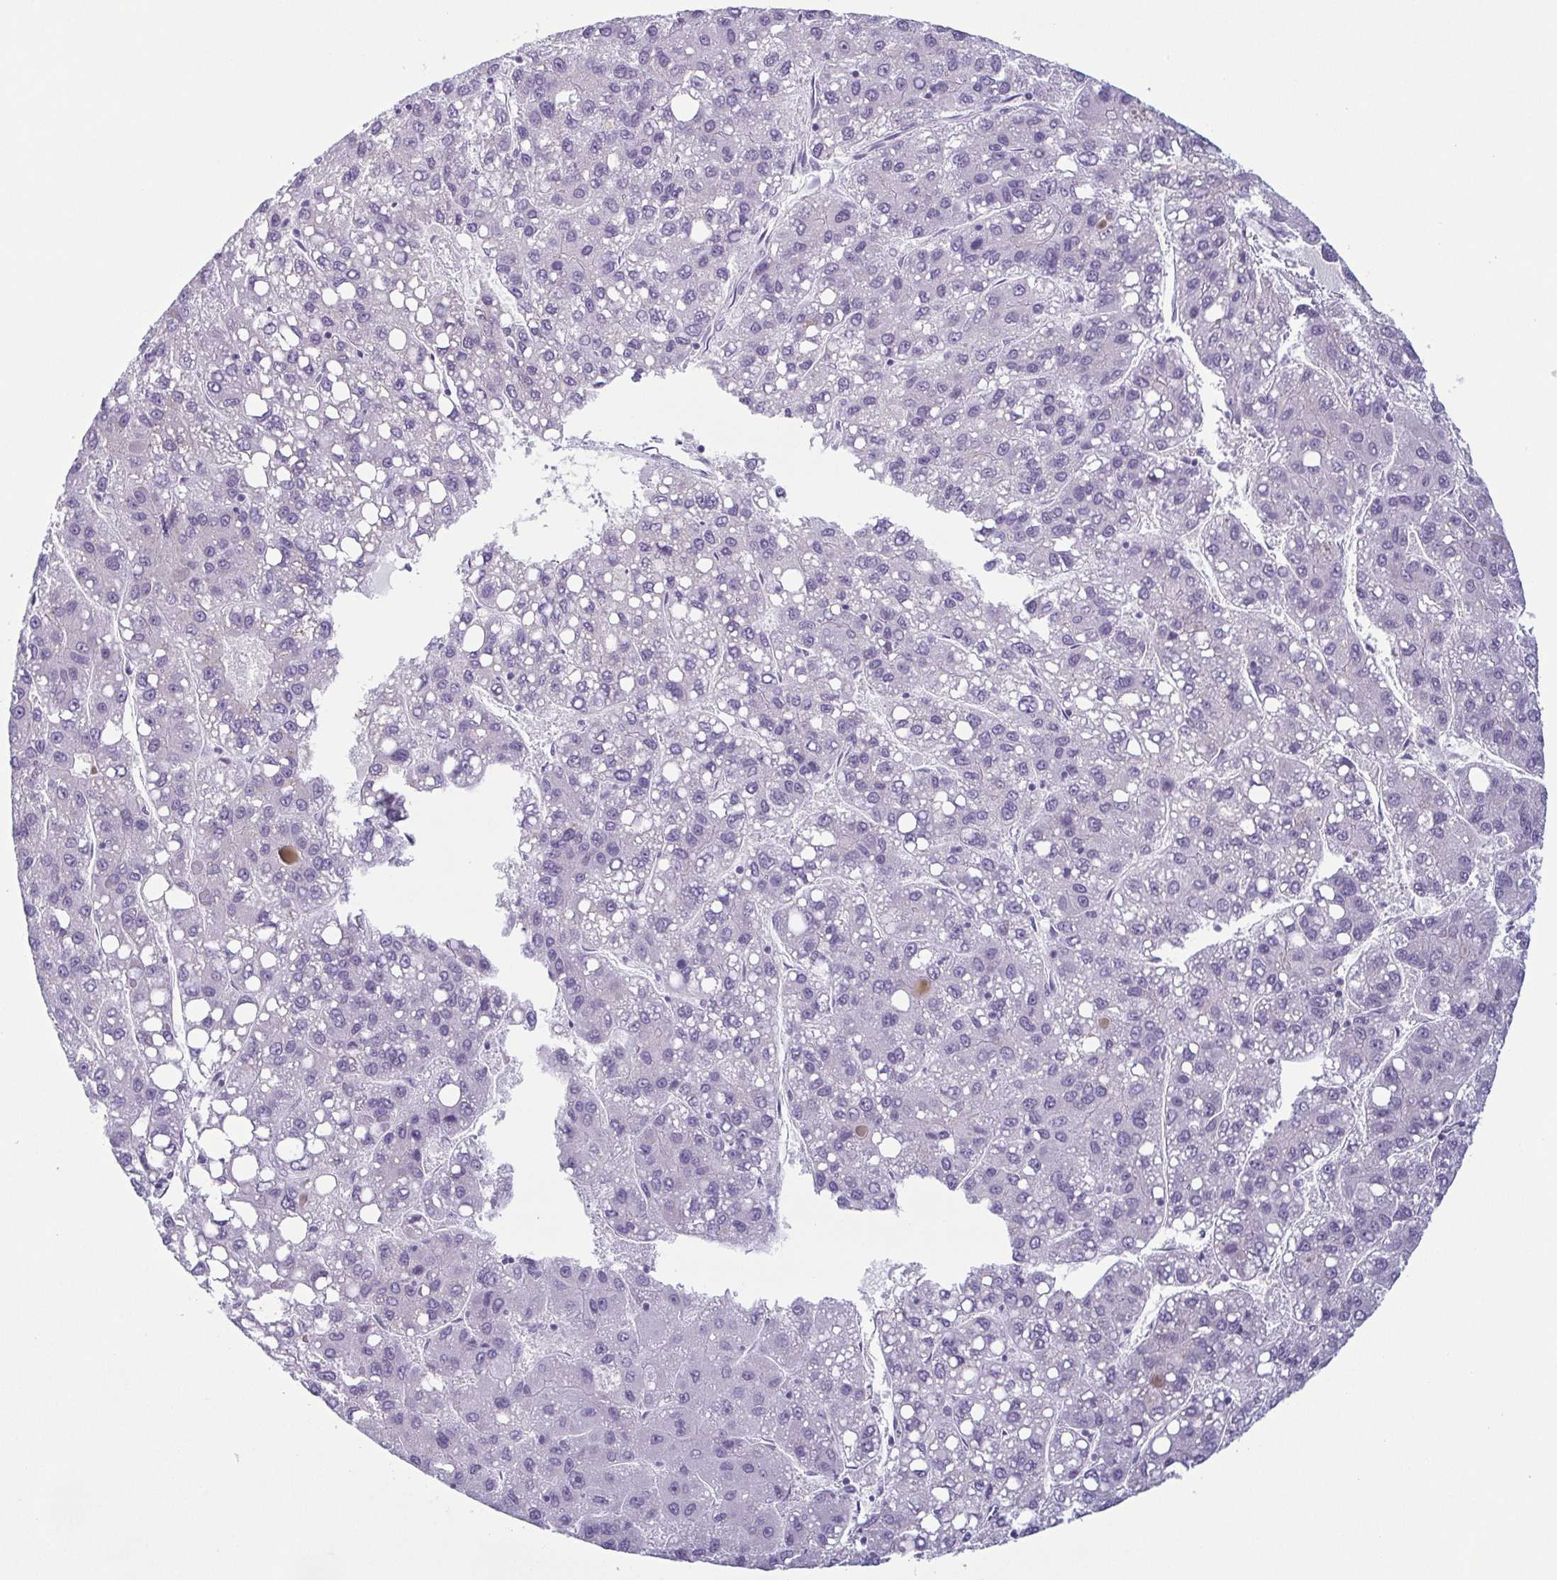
{"staining": {"intensity": "negative", "quantity": "none", "location": "none"}, "tissue": "liver cancer", "cell_type": "Tumor cells", "image_type": "cancer", "snomed": [{"axis": "morphology", "description": "Carcinoma, Hepatocellular, NOS"}, {"axis": "topography", "description": "Liver"}], "caption": "Protein analysis of liver cancer exhibits no significant expression in tumor cells.", "gene": "KRT78", "patient": {"sex": "female", "age": 82}}